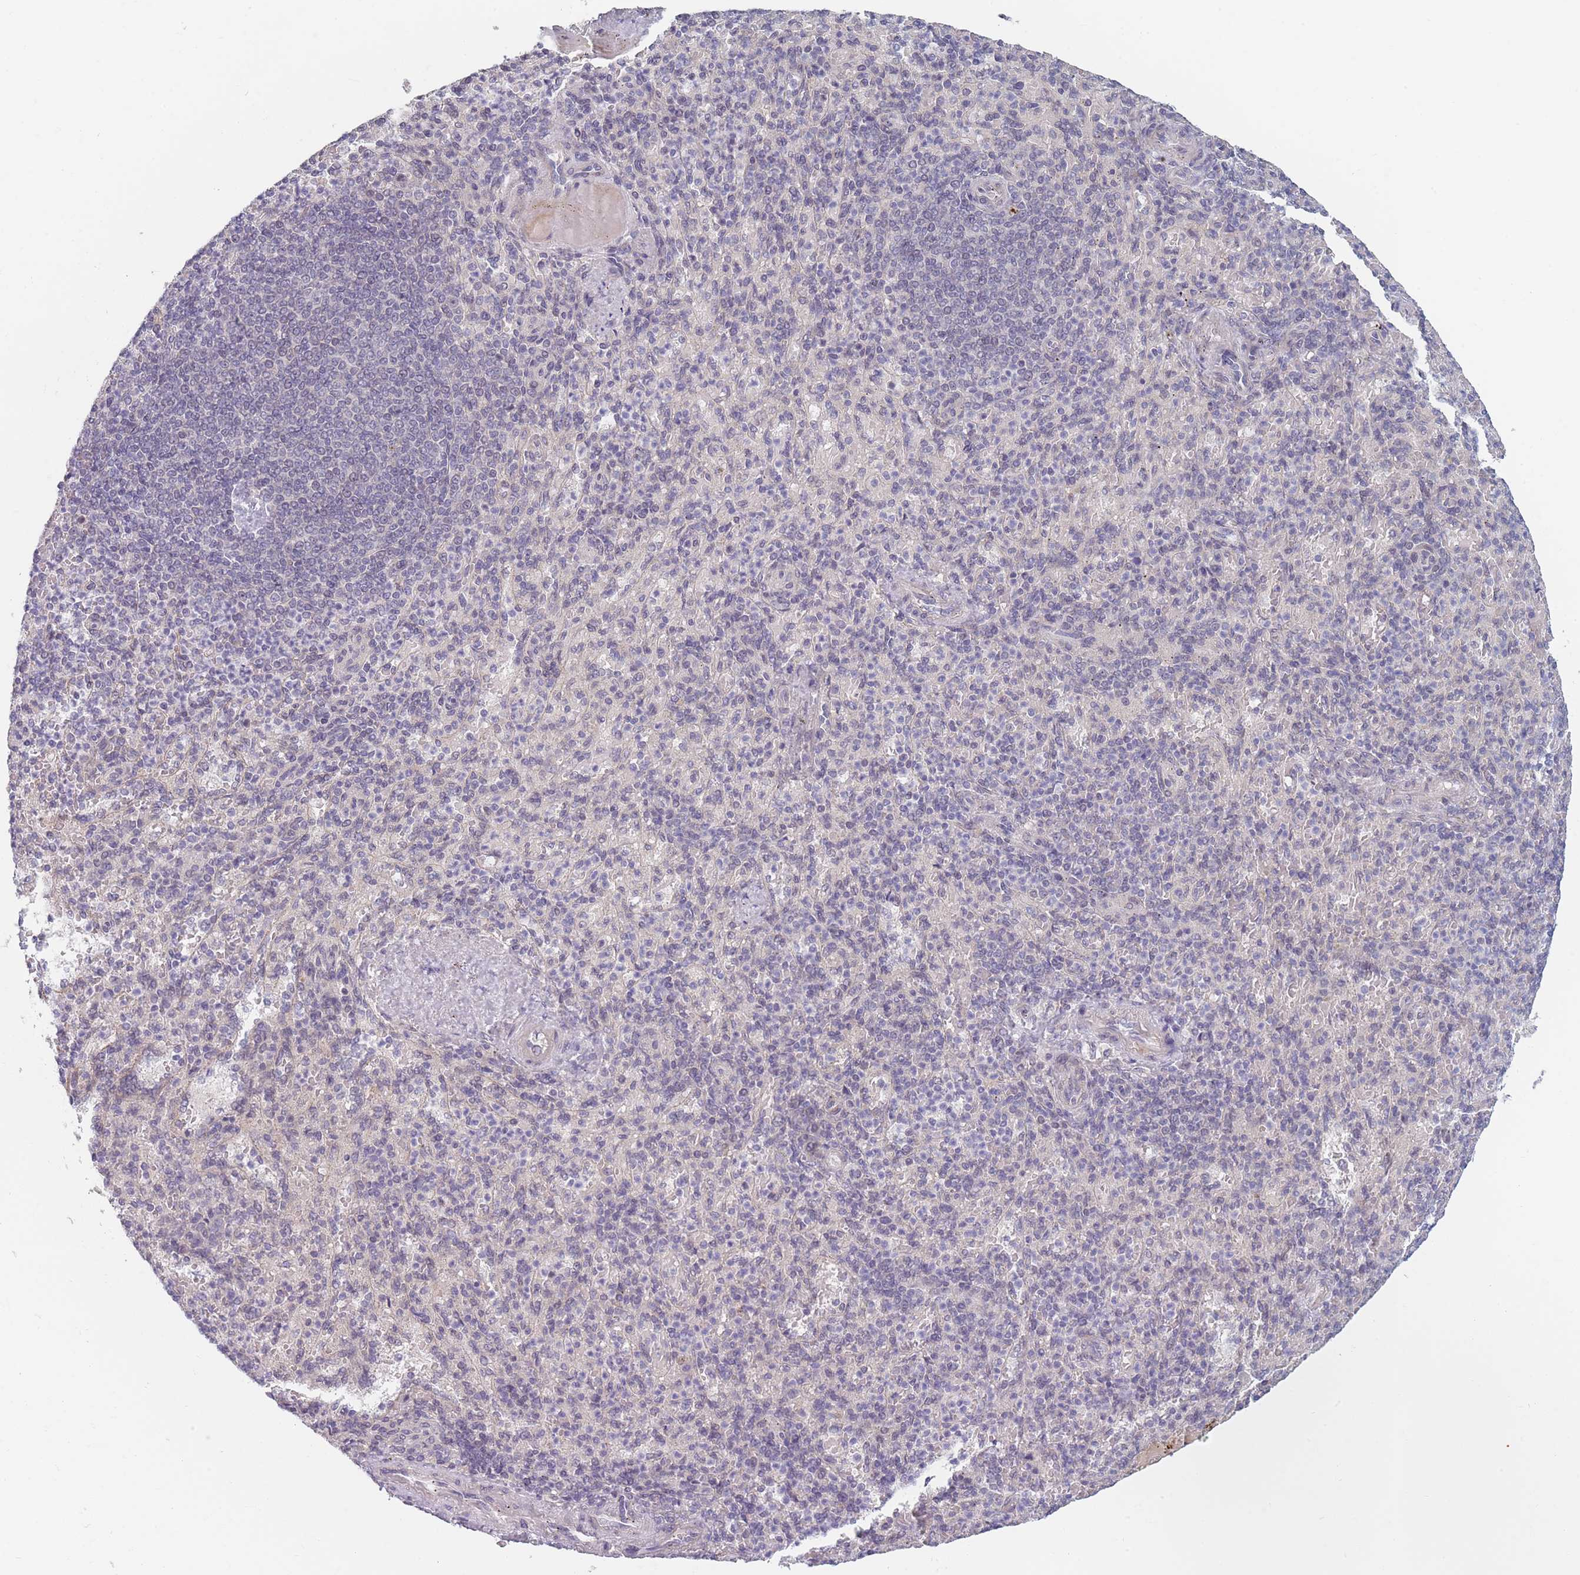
{"staining": {"intensity": "negative", "quantity": "none", "location": "none"}, "tissue": "spleen", "cell_type": "Cells in red pulp", "image_type": "normal", "snomed": [{"axis": "morphology", "description": "Normal tissue, NOS"}, {"axis": "topography", "description": "Spleen"}], "caption": "This is a photomicrograph of IHC staining of normal spleen, which shows no expression in cells in red pulp.", "gene": "ANKRD10", "patient": {"sex": "female", "age": 74}}